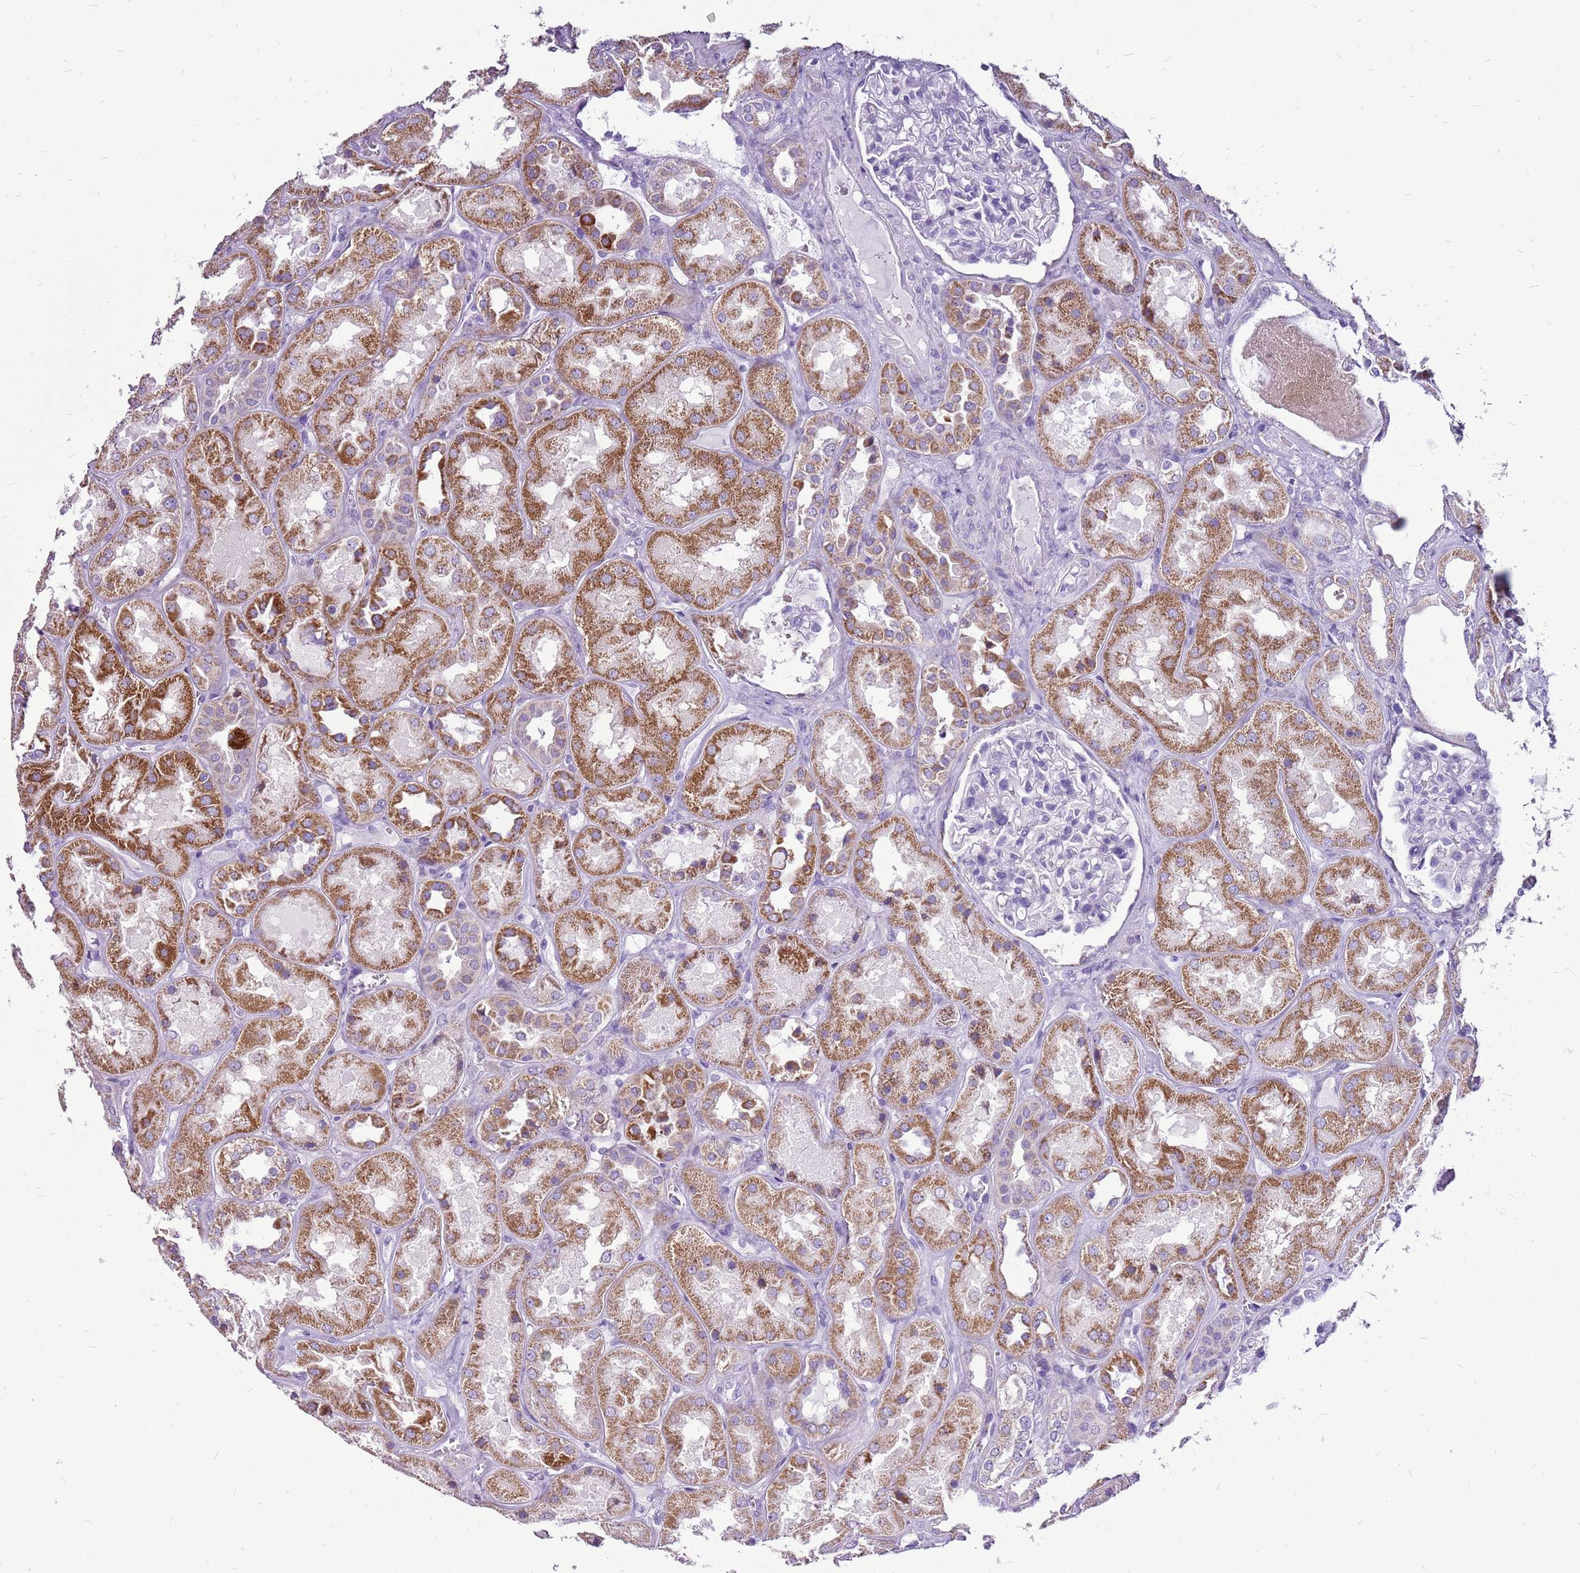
{"staining": {"intensity": "negative", "quantity": "none", "location": "none"}, "tissue": "kidney", "cell_type": "Cells in glomeruli", "image_type": "normal", "snomed": [{"axis": "morphology", "description": "Normal tissue, NOS"}, {"axis": "topography", "description": "Kidney"}], "caption": "High magnification brightfield microscopy of normal kidney stained with DAB (3,3'-diaminobenzidine) (brown) and counterstained with hematoxylin (blue): cells in glomeruli show no significant expression. (DAB (3,3'-diaminobenzidine) IHC visualized using brightfield microscopy, high magnification).", "gene": "ACSS3", "patient": {"sex": "male", "age": 70}}